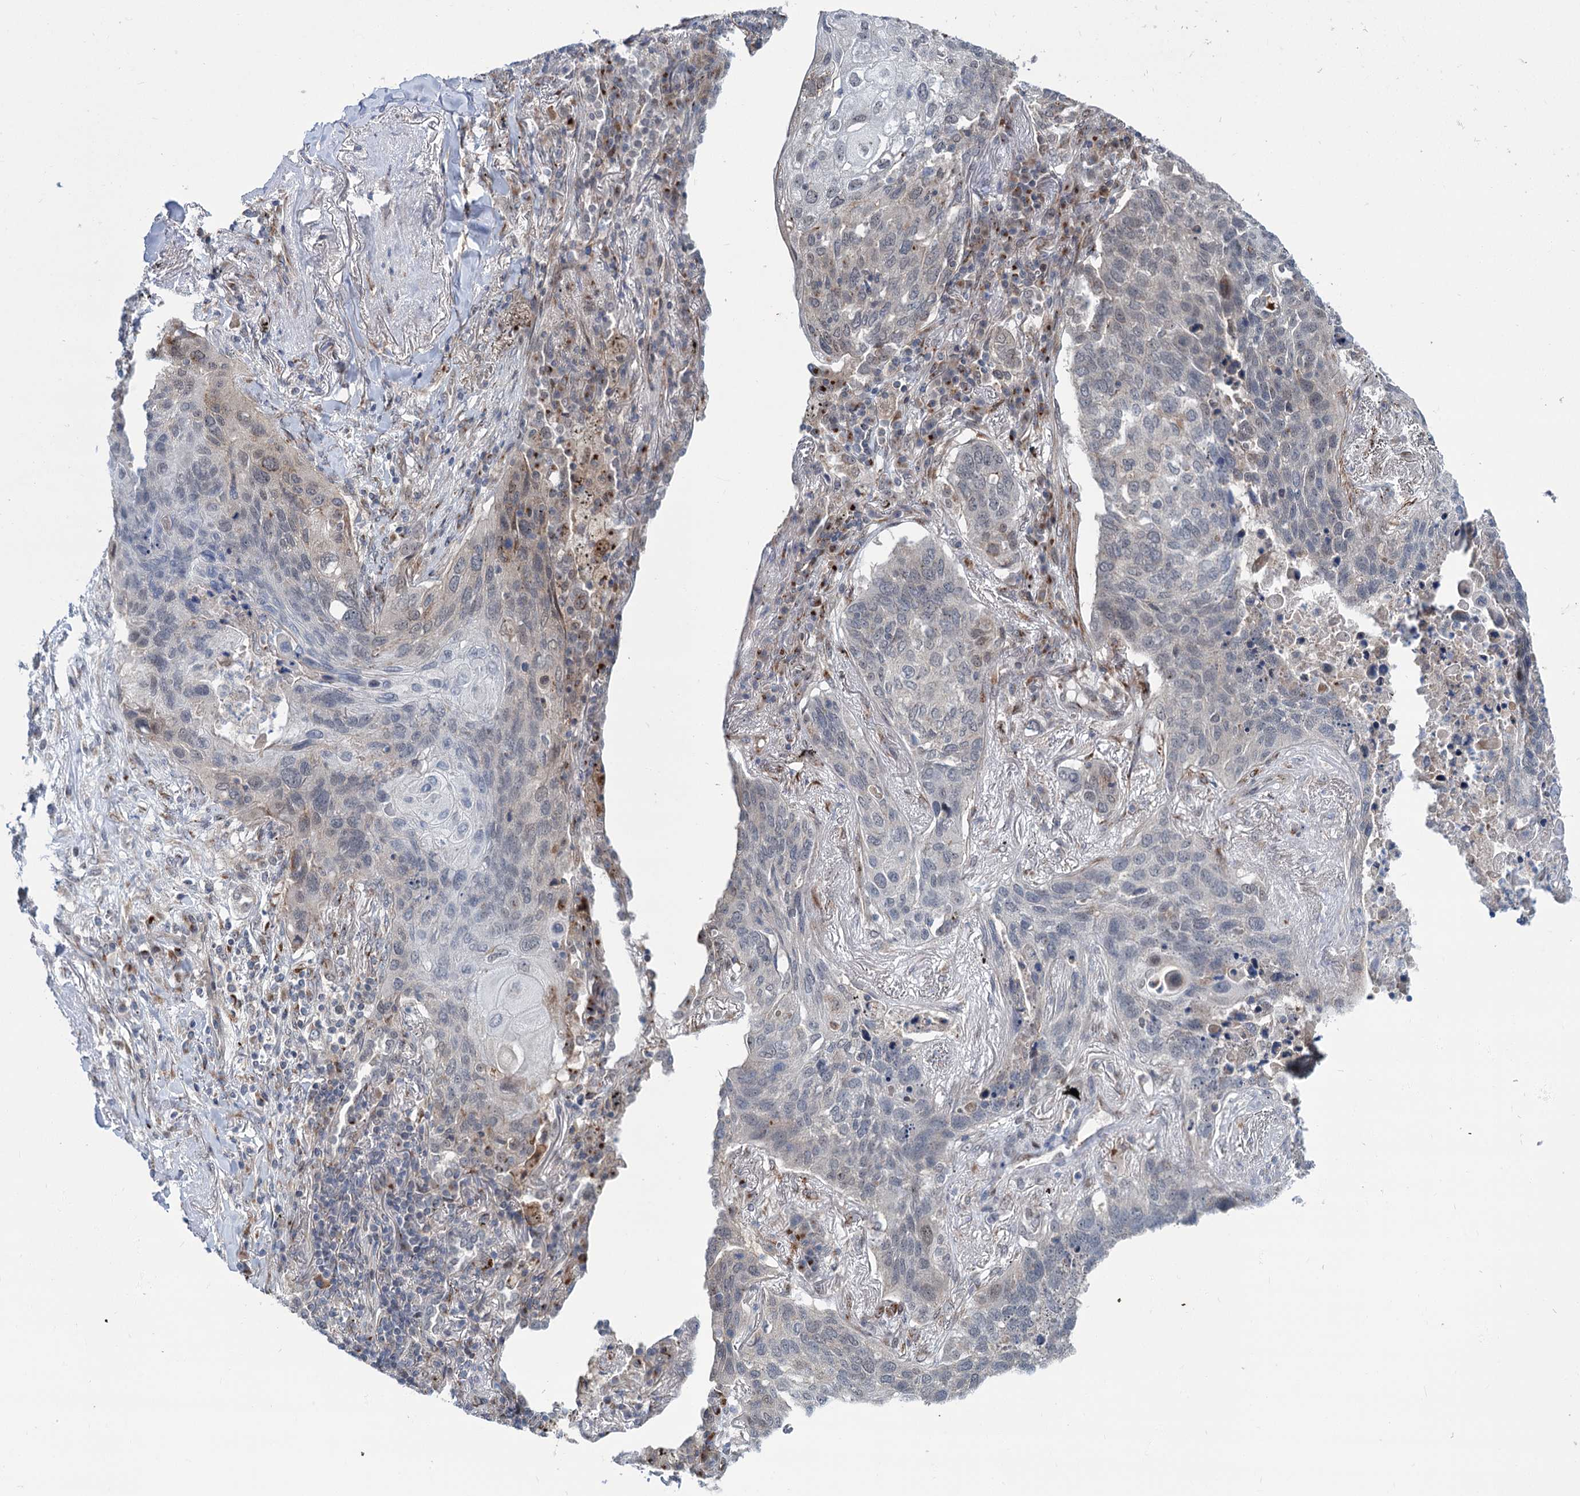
{"staining": {"intensity": "negative", "quantity": "none", "location": "none"}, "tissue": "lung cancer", "cell_type": "Tumor cells", "image_type": "cancer", "snomed": [{"axis": "morphology", "description": "Squamous cell carcinoma, NOS"}, {"axis": "topography", "description": "Lung"}], "caption": "Immunohistochemistry (IHC) of human squamous cell carcinoma (lung) shows no positivity in tumor cells. The staining was performed using DAB to visualize the protein expression in brown, while the nuclei were stained in blue with hematoxylin (Magnification: 20x).", "gene": "ELP4", "patient": {"sex": "female", "age": 63}}